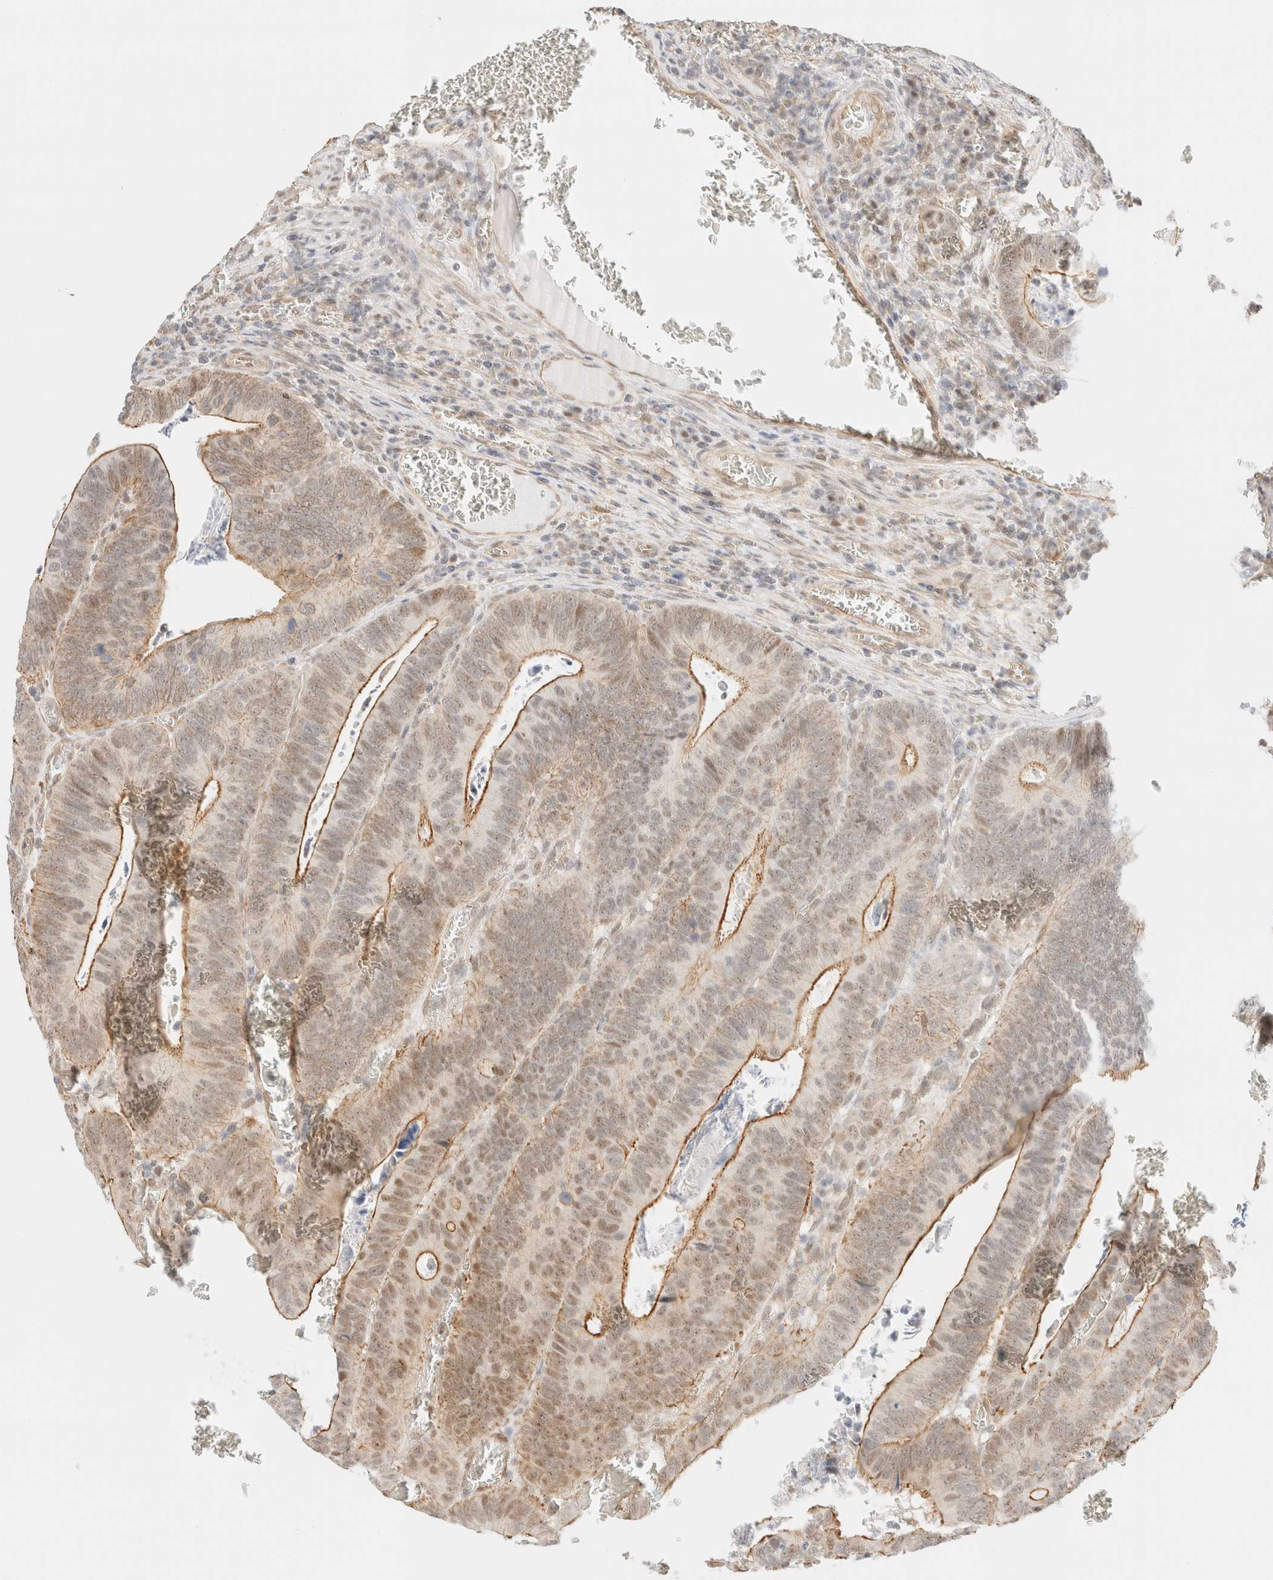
{"staining": {"intensity": "moderate", "quantity": ">75%", "location": "cytoplasmic/membranous,nuclear"}, "tissue": "colorectal cancer", "cell_type": "Tumor cells", "image_type": "cancer", "snomed": [{"axis": "morphology", "description": "Inflammation, NOS"}, {"axis": "morphology", "description": "Adenocarcinoma, NOS"}, {"axis": "topography", "description": "Colon"}], "caption": "Approximately >75% of tumor cells in colorectal cancer (adenocarcinoma) display moderate cytoplasmic/membranous and nuclear protein staining as visualized by brown immunohistochemical staining.", "gene": "ARID5A", "patient": {"sex": "male", "age": 72}}